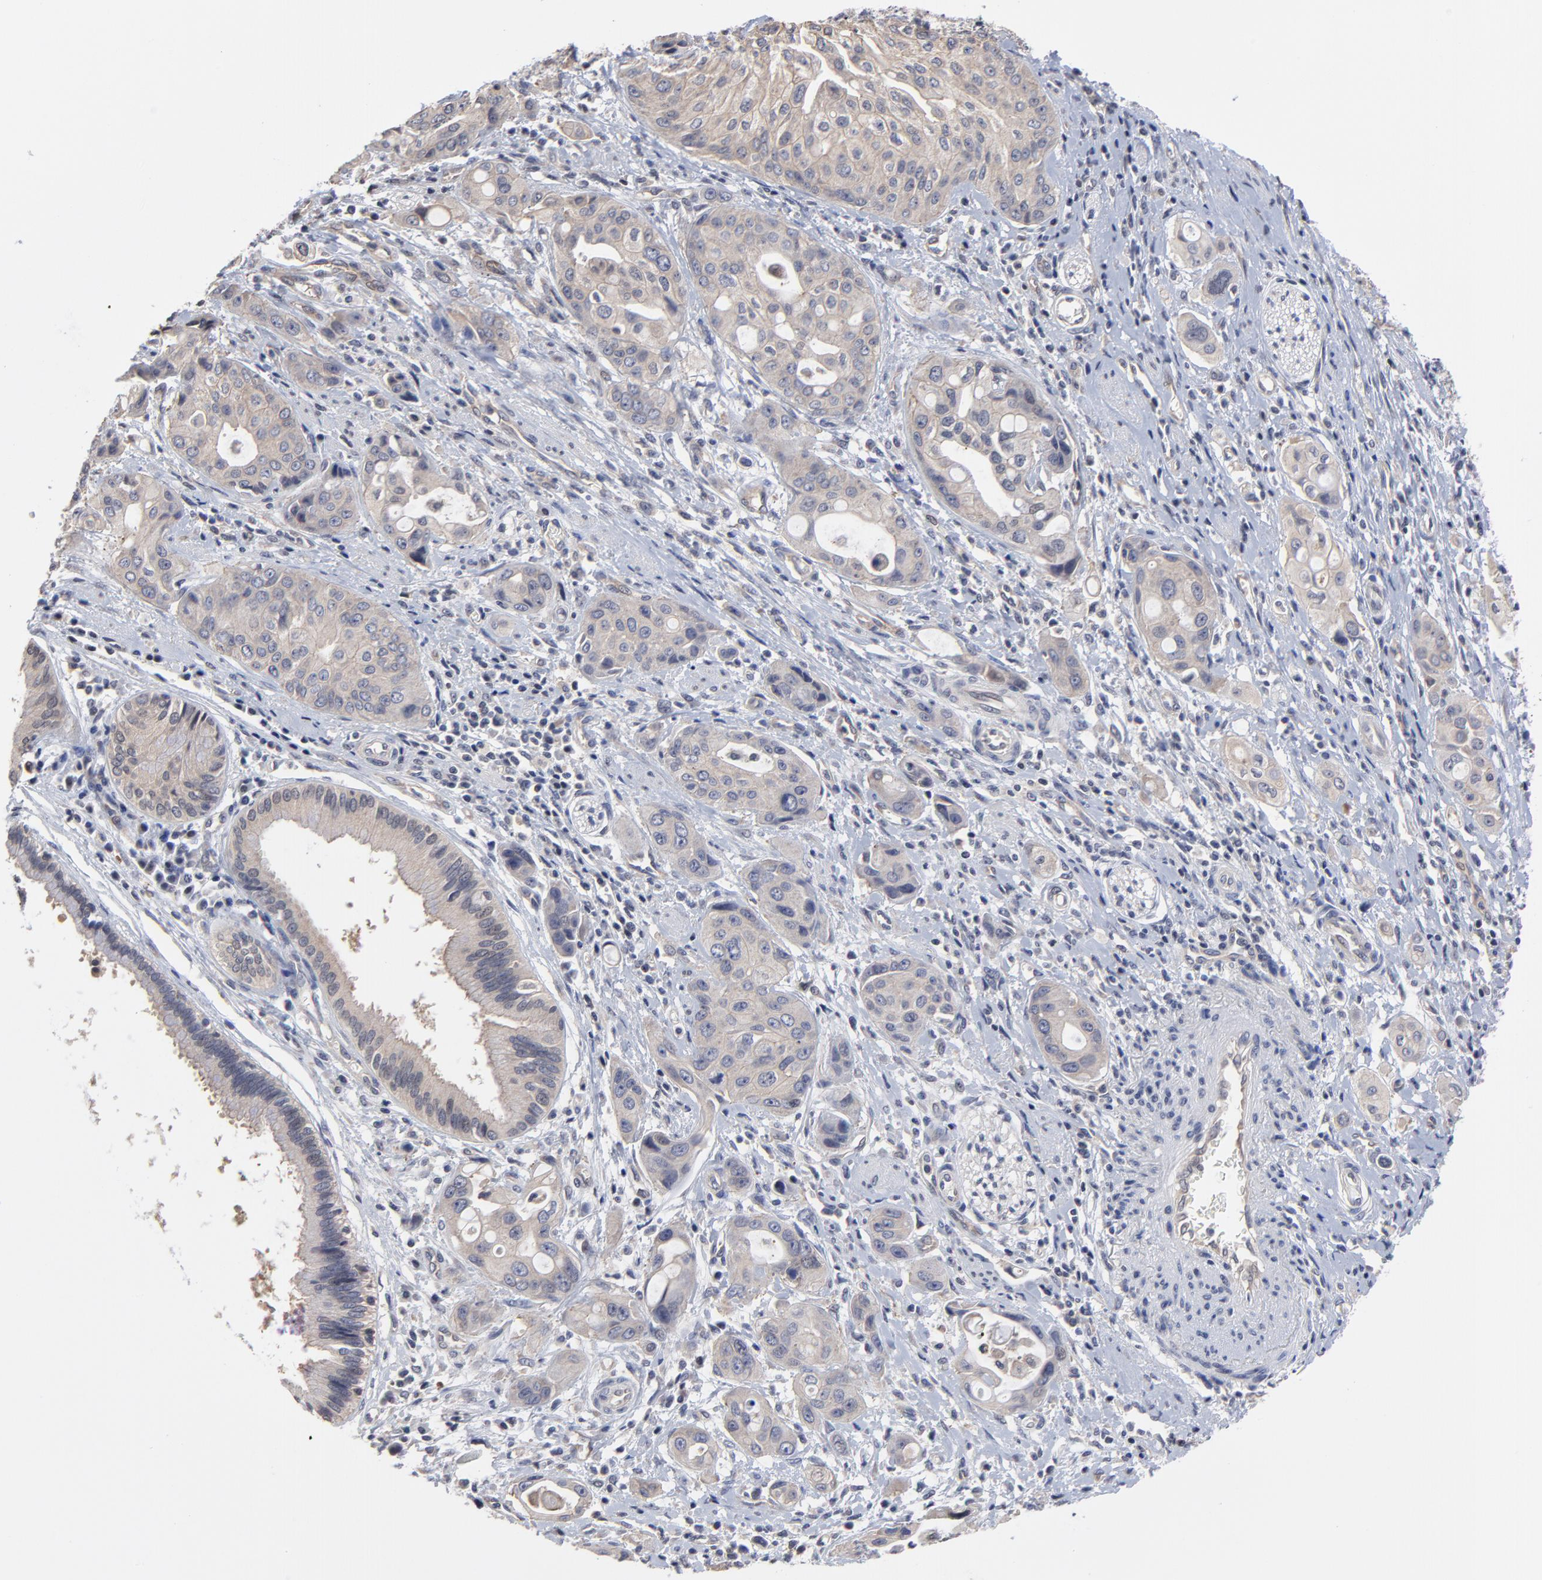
{"staining": {"intensity": "weak", "quantity": ">75%", "location": "cytoplasmic/membranous"}, "tissue": "pancreatic cancer", "cell_type": "Tumor cells", "image_type": "cancer", "snomed": [{"axis": "morphology", "description": "Adenocarcinoma, NOS"}, {"axis": "topography", "description": "Pancreas"}], "caption": "Weak cytoplasmic/membranous protein positivity is appreciated in approximately >75% of tumor cells in pancreatic cancer (adenocarcinoma).", "gene": "ZNF157", "patient": {"sex": "female", "age": 60}}